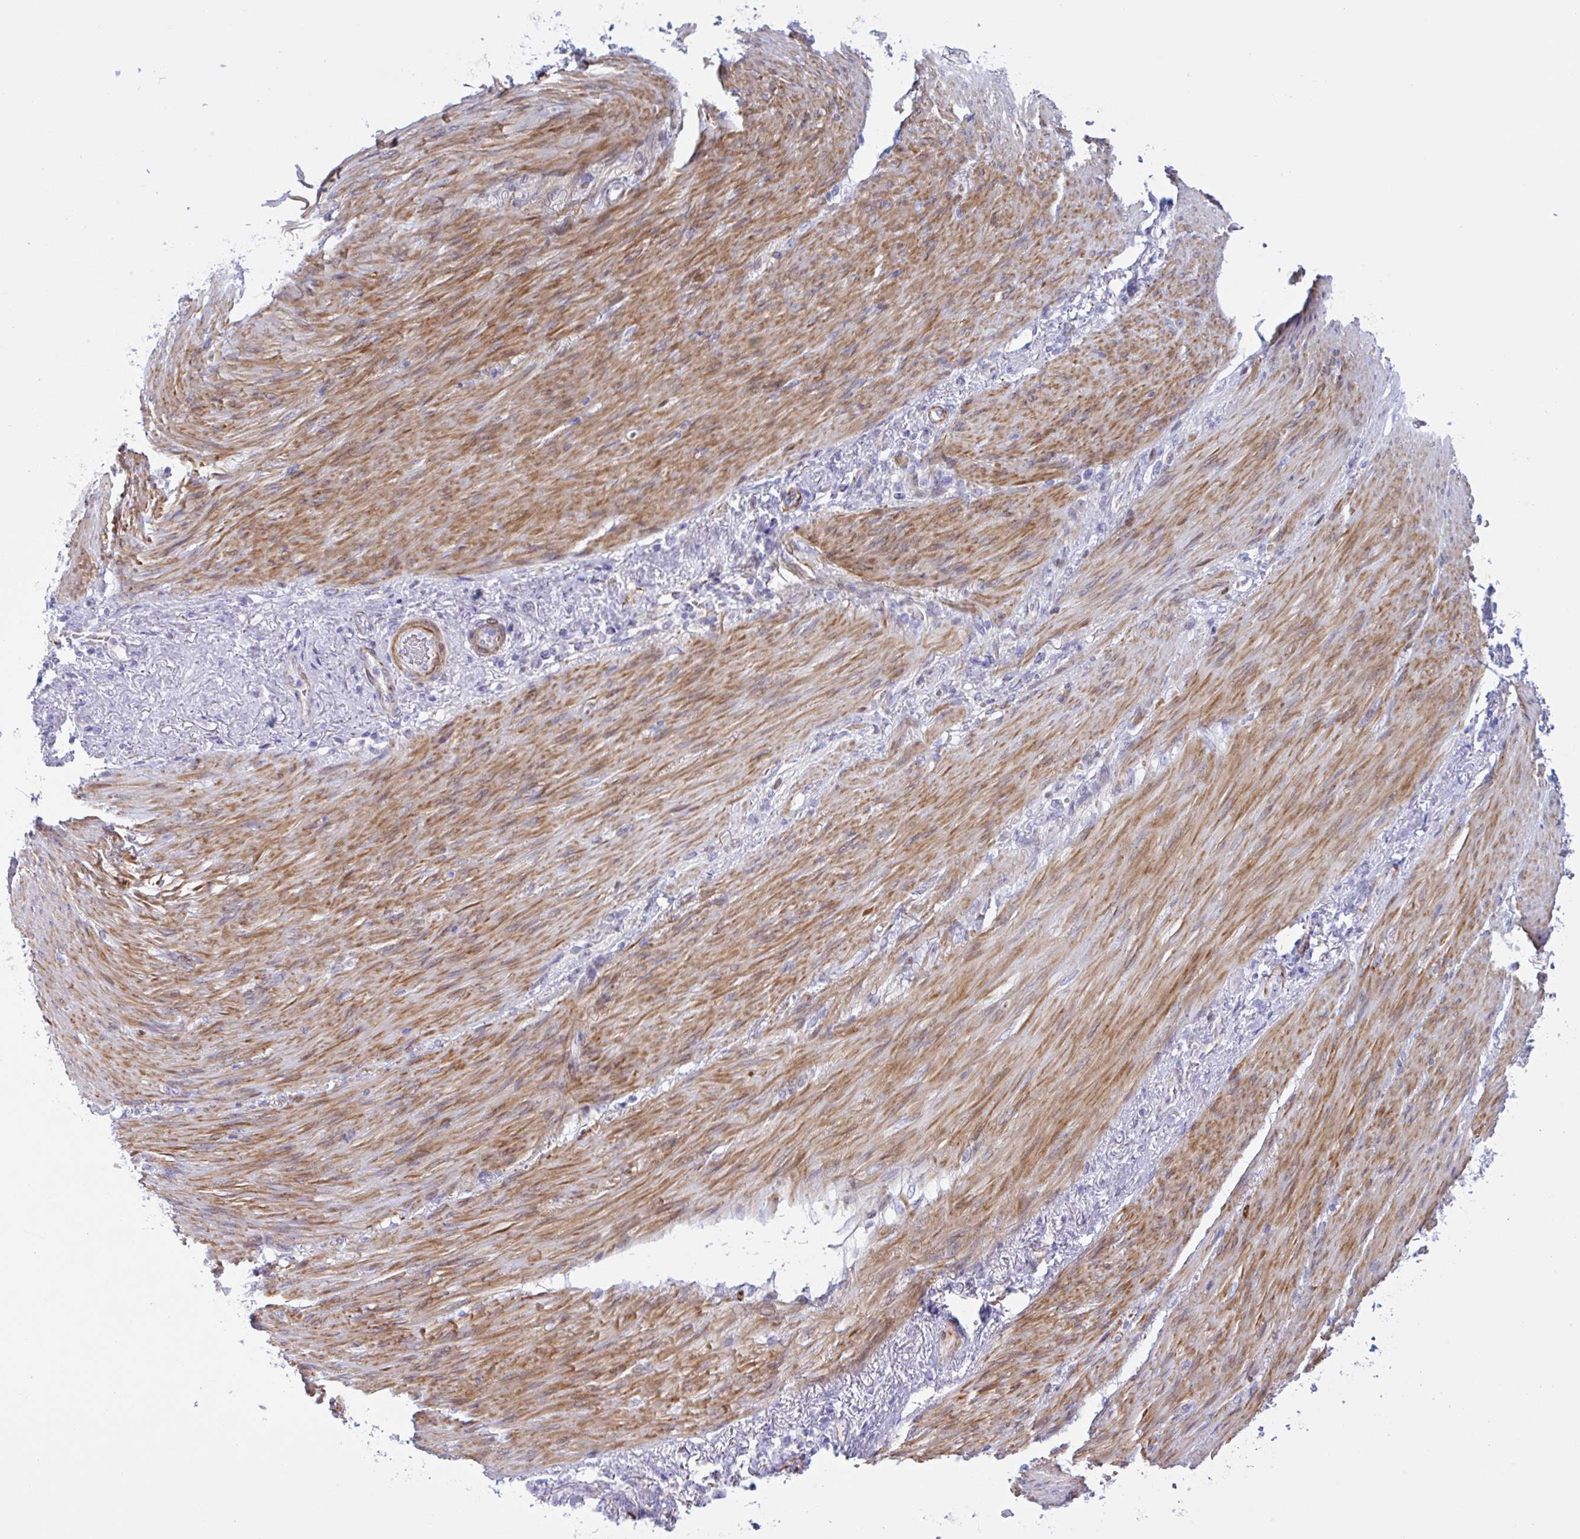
{"staining": {"intensity": "negative", "quantity": "none", "location": "none"}, "tissue": "stomach cancer", "cell_type": "Tumor cells", "image_type": "cancer", "snomed": [{"axis": "morphology", "description": "Adenocarcinoma, NOS"}, {"axis": "topography", "description": "Stomach"}], "caption": "DAB immunohistochemical staining of human stomach cancer (adenocarcinoma) shows no significant staining in tumor cells.", "gene": "AHCYL2", "patient": {"sex": "female", "age": 79}}